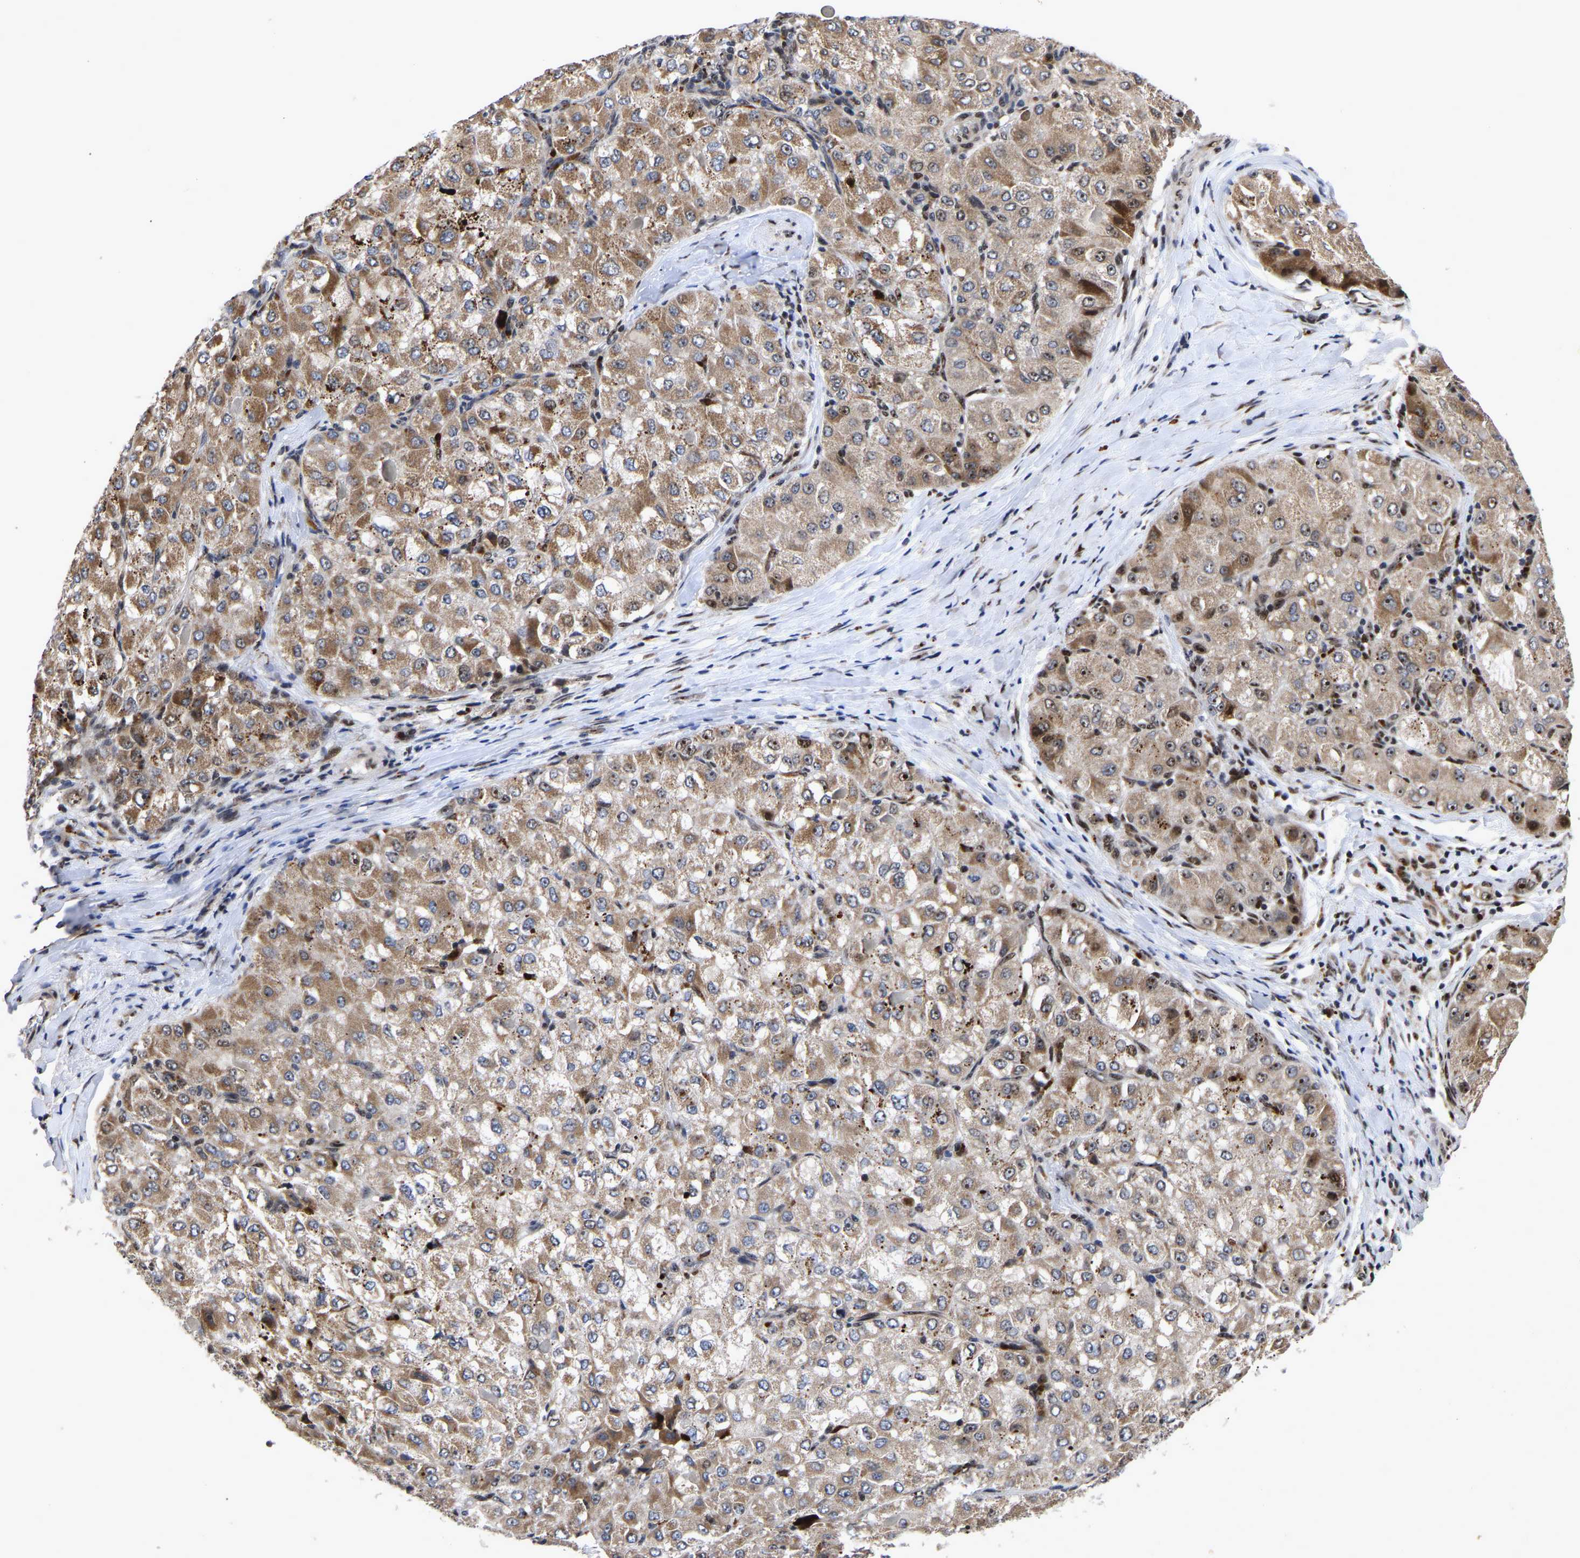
{"staining": {"intensity": "moderate", "quantity": ">75%", "location": "cytoplasmic/membranous,nuclear"}, "tissue": "liver cancer", "cell_type": "Tumor cells", "image_type": "cancer", "snomed": [{"axis": "morphology", "description": "Carcinoma, Hepatocellular, NOS"}, {"axis": "topography", "description": "Liver"}], "caption": "Liver cancer stained for a protein shows moderate cytoplasmic/membranous and nuclear positivity in tumor cells.", "gene": "JUNB", "patient": {"sex": "male", "age": 80}}